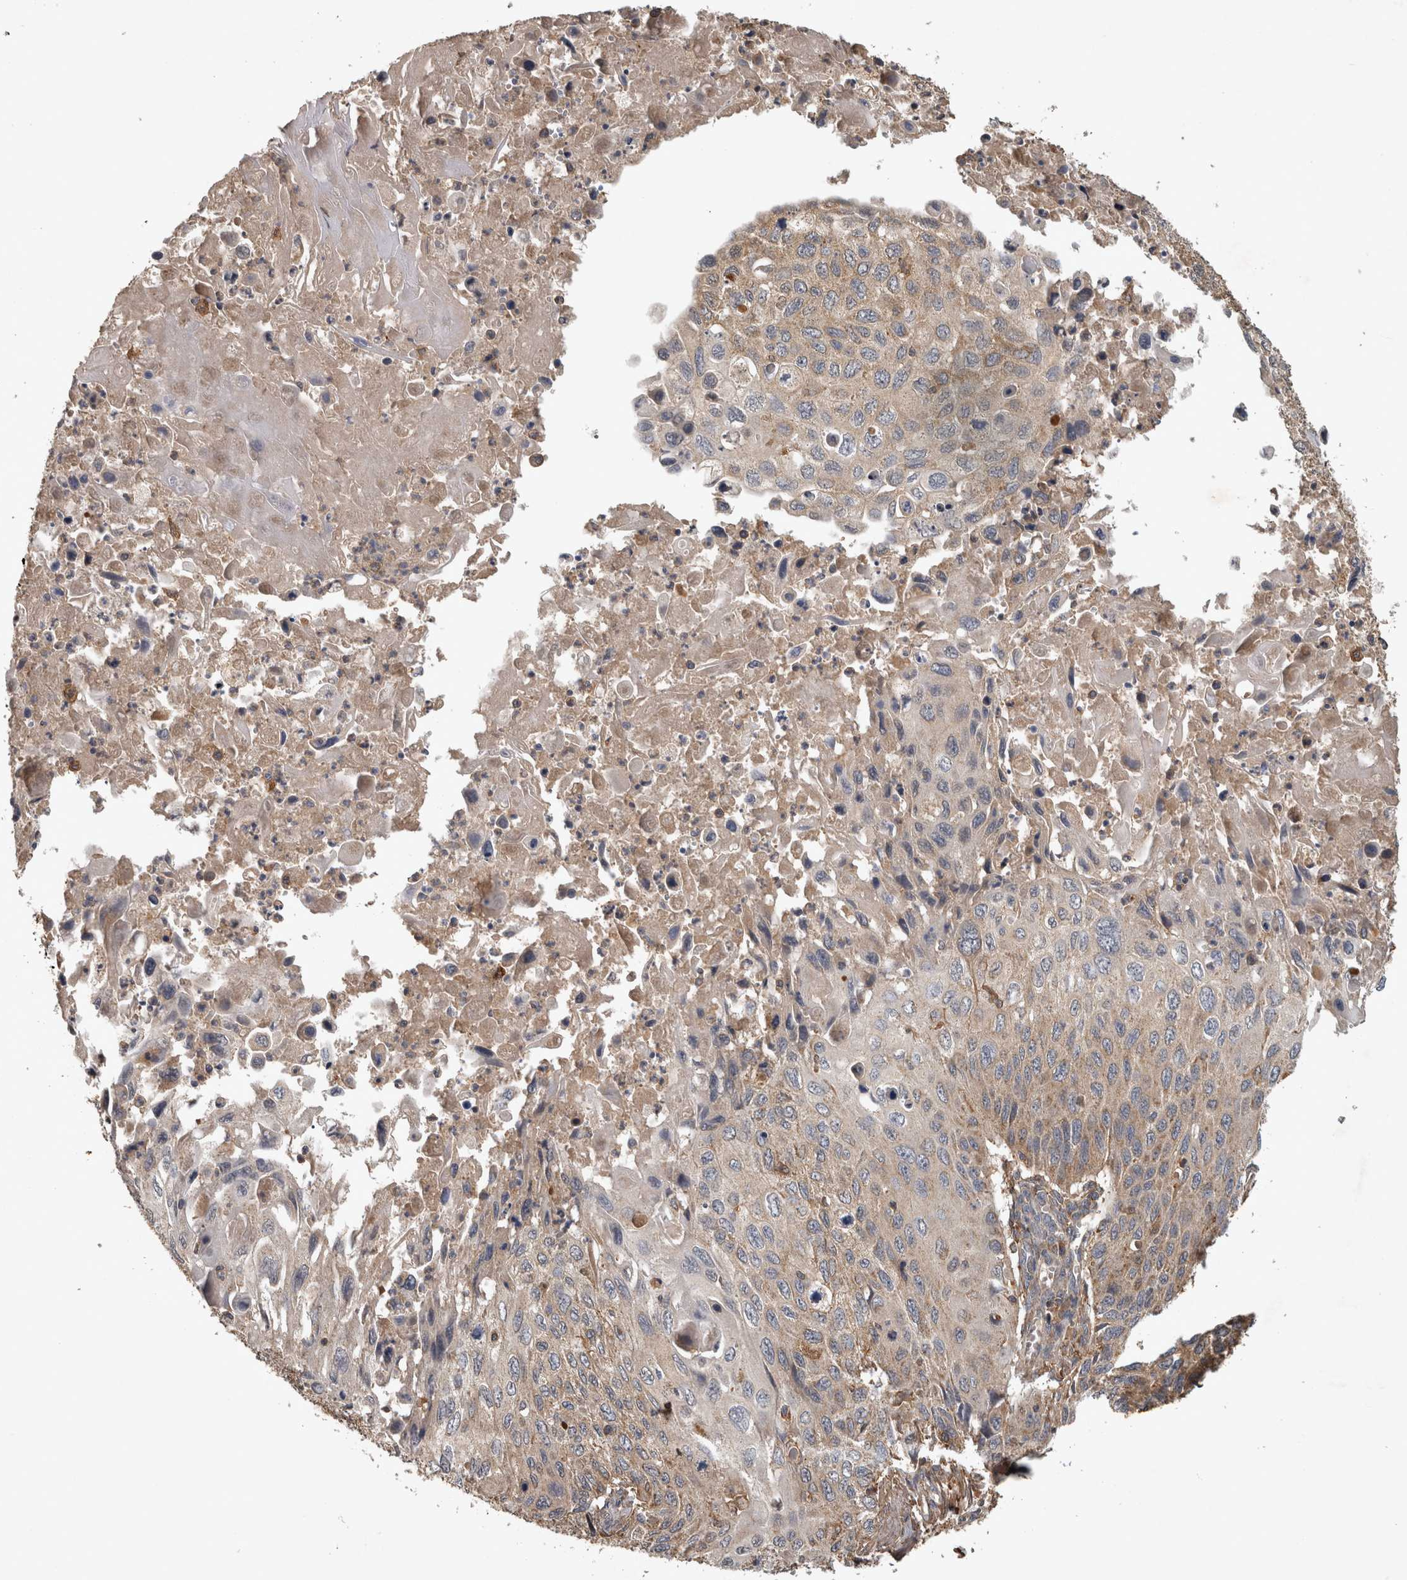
{"staining": {"intensity": "weak", "quantity": "25%-75%", "location": "cytoplasmic/membranous"}, "tissue": "cervical cancer", "cell_type": "Tumor cells", "image_type": "cancer", "snomed": [{"axis": "morphology", "description": "Squamous cell carcinoma, NOS"}, {"axis": "topography", "description": "Cervix"}], "caption": "DAB (3,3'-diaminobenzidine) immunohistochemical staining of cervical squamous cell carcinoma exhibits weak cytoplasmic/membranous protein positivity in approximately 25%-75% of tumor cells.", "gene": "TRMT61B", "patient": {"sex": "female", "age": 70}}